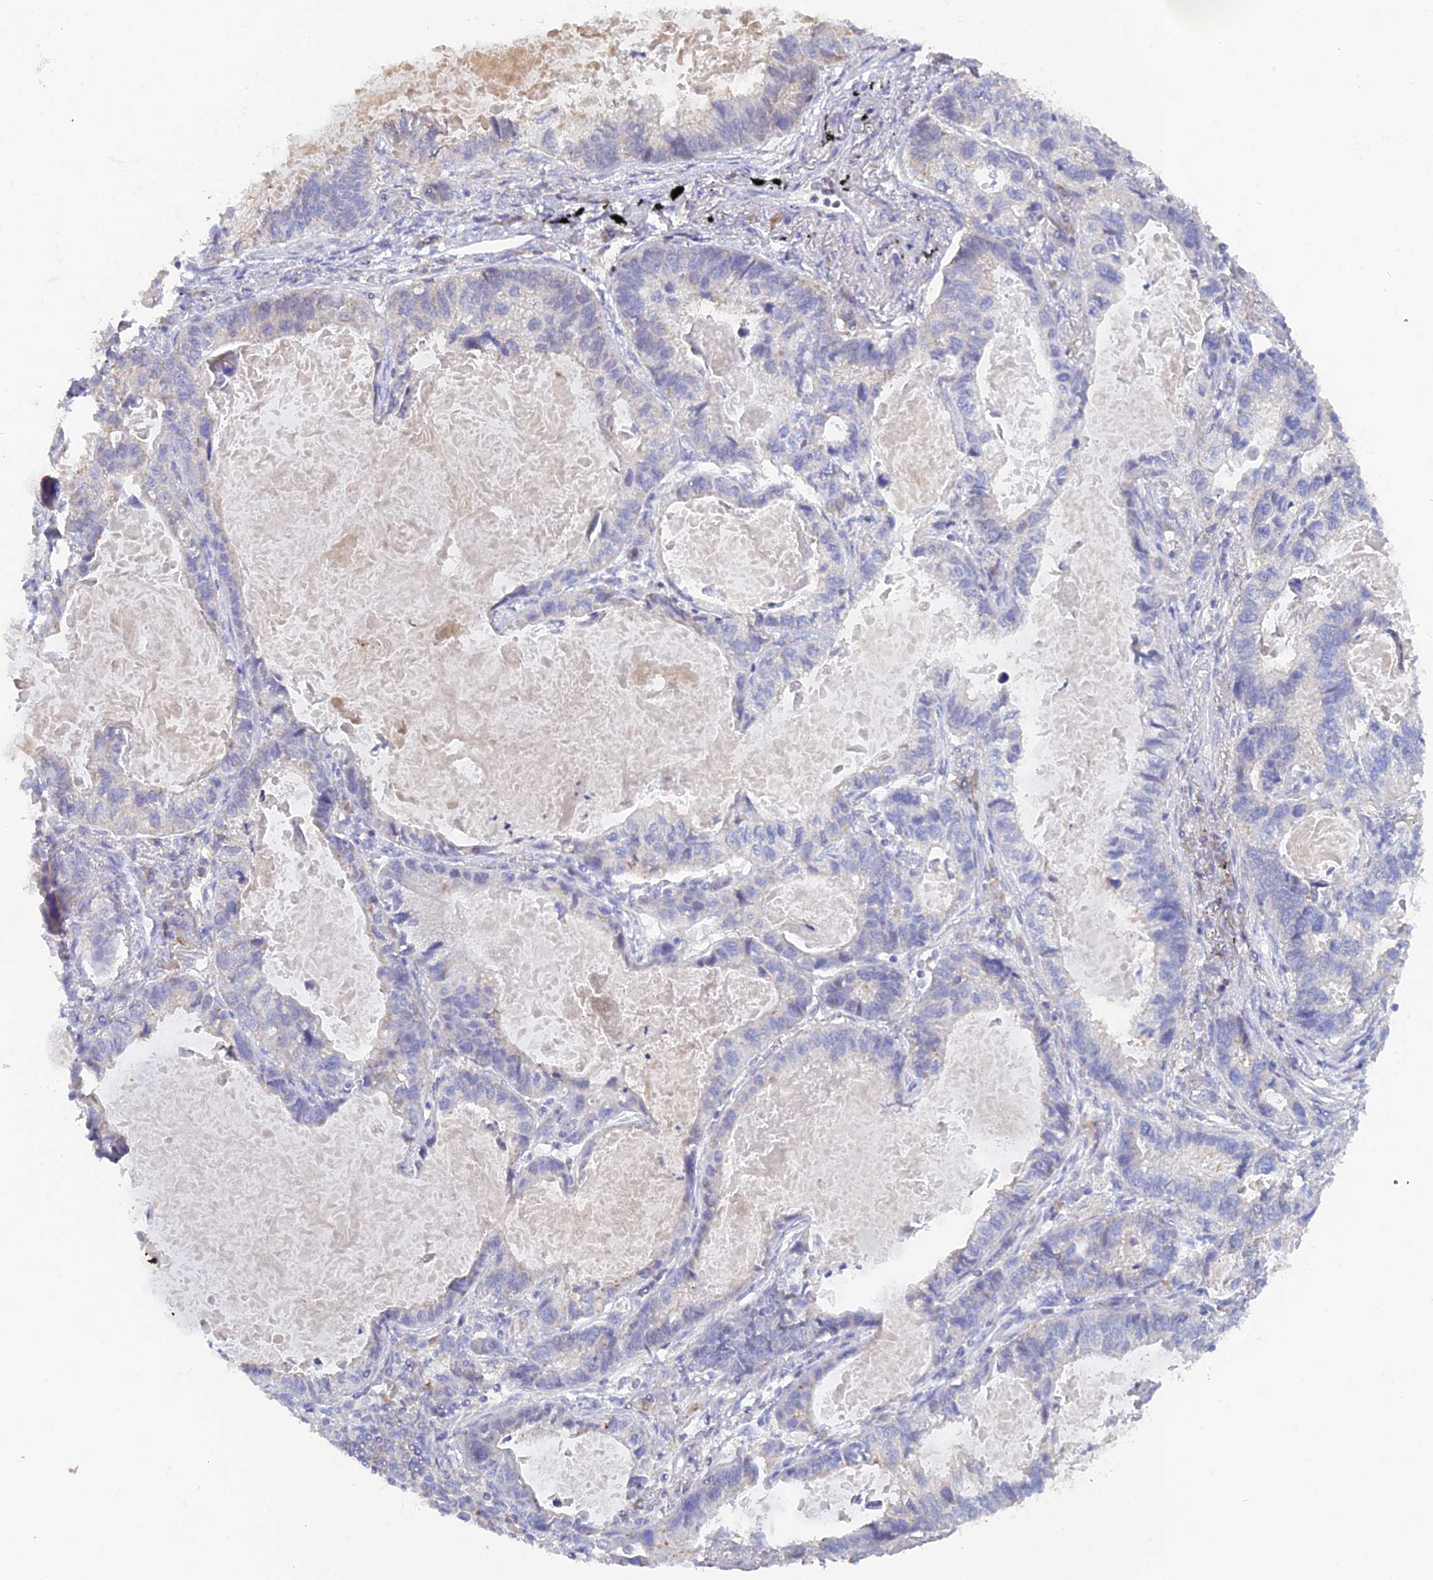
{"staining": {"intensity": "negative", "quantity": "none", "location": "none"}, "tissue": "lung cancer", "cell_type": "Tumor cells", "image_type": "cancer", "snomed": [{"axis": "morphology", "description": "Adenocarcinoma, NOS"}, {"axis": "topography", "description": "Lung"}], "caption": "DAB (3,3'-diaminobenzidine) immunohistochemical staining of lung cancer (adenocarcinoma) exhibits no significant positivity in tumor cells.", "gene": "ADGRA1", "patient": {"sex": "male", "age": 67}}